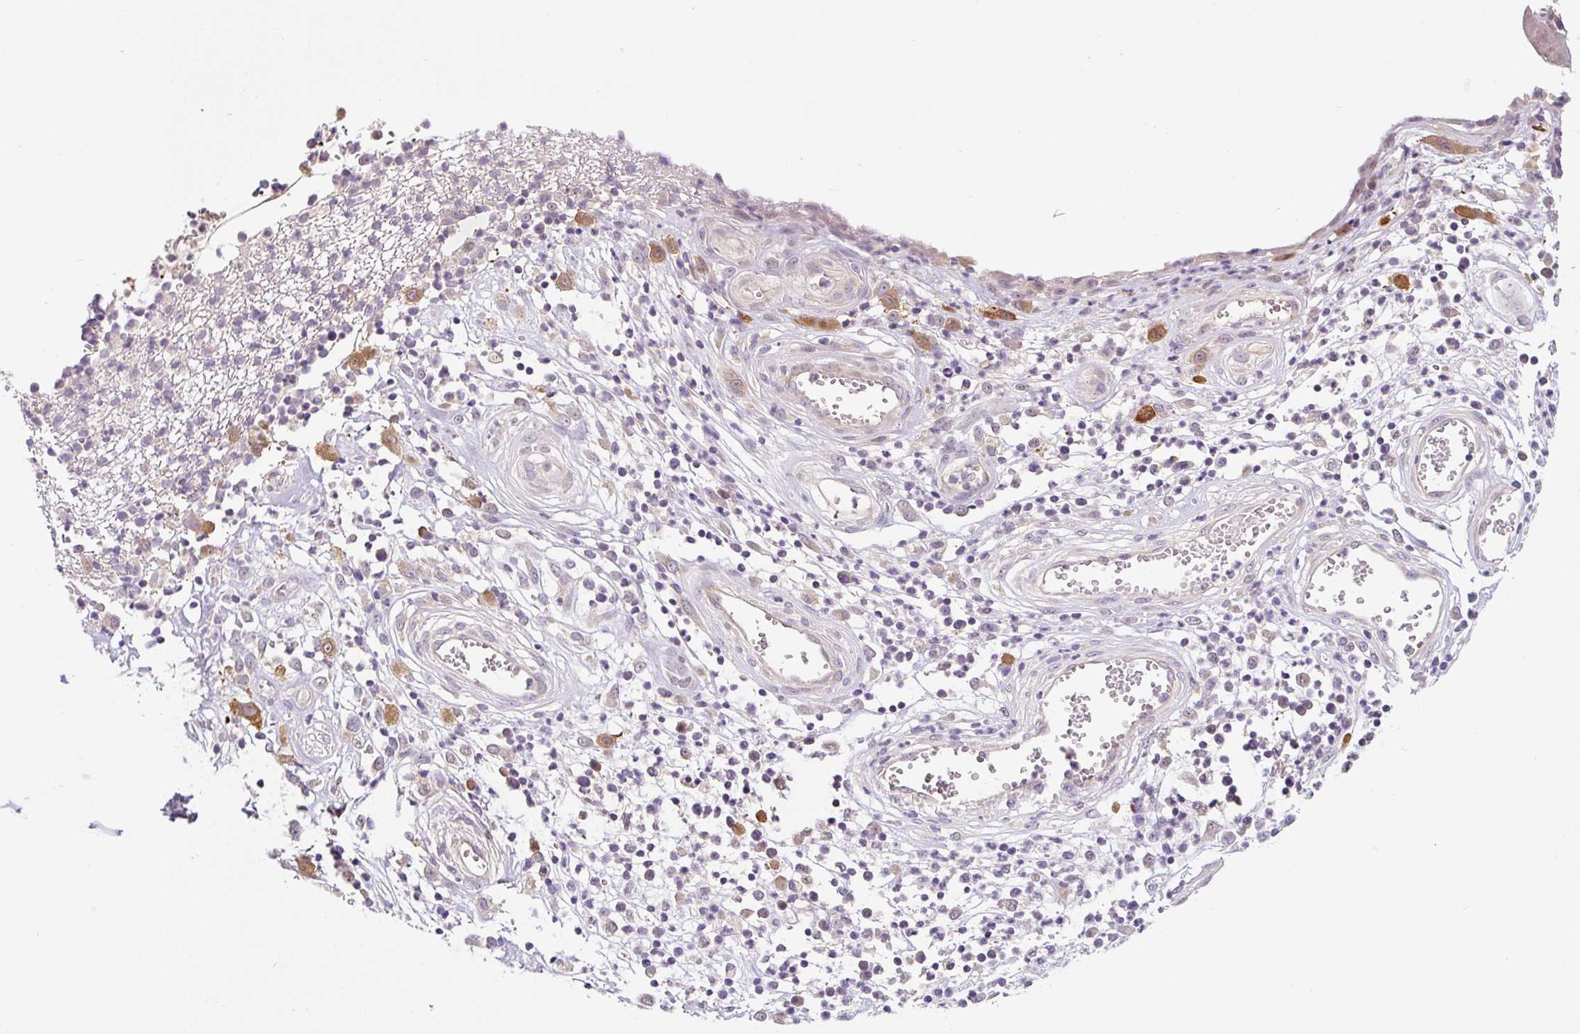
{"staining": {"intensity": "weak", "quantity": "25%-75%", "location": "cytoplasmic/membranous"}, "tissue": "stomach cancer", "cell_type": "Tumor cells", "image_type": "cancer", "snomed": [{"axis": "morphology", "description": "Adenocarcinoma, NOS"}, {"axis": "topography", "description": "Stomach"}], "caption": "Adenocarcinoma (stomach) stained for a protein reveals weak cytoplasmic/membranous positivity in tumor cells.", "gene": "PRKAA2", "patient": {"sex": "male", "age": 59}}